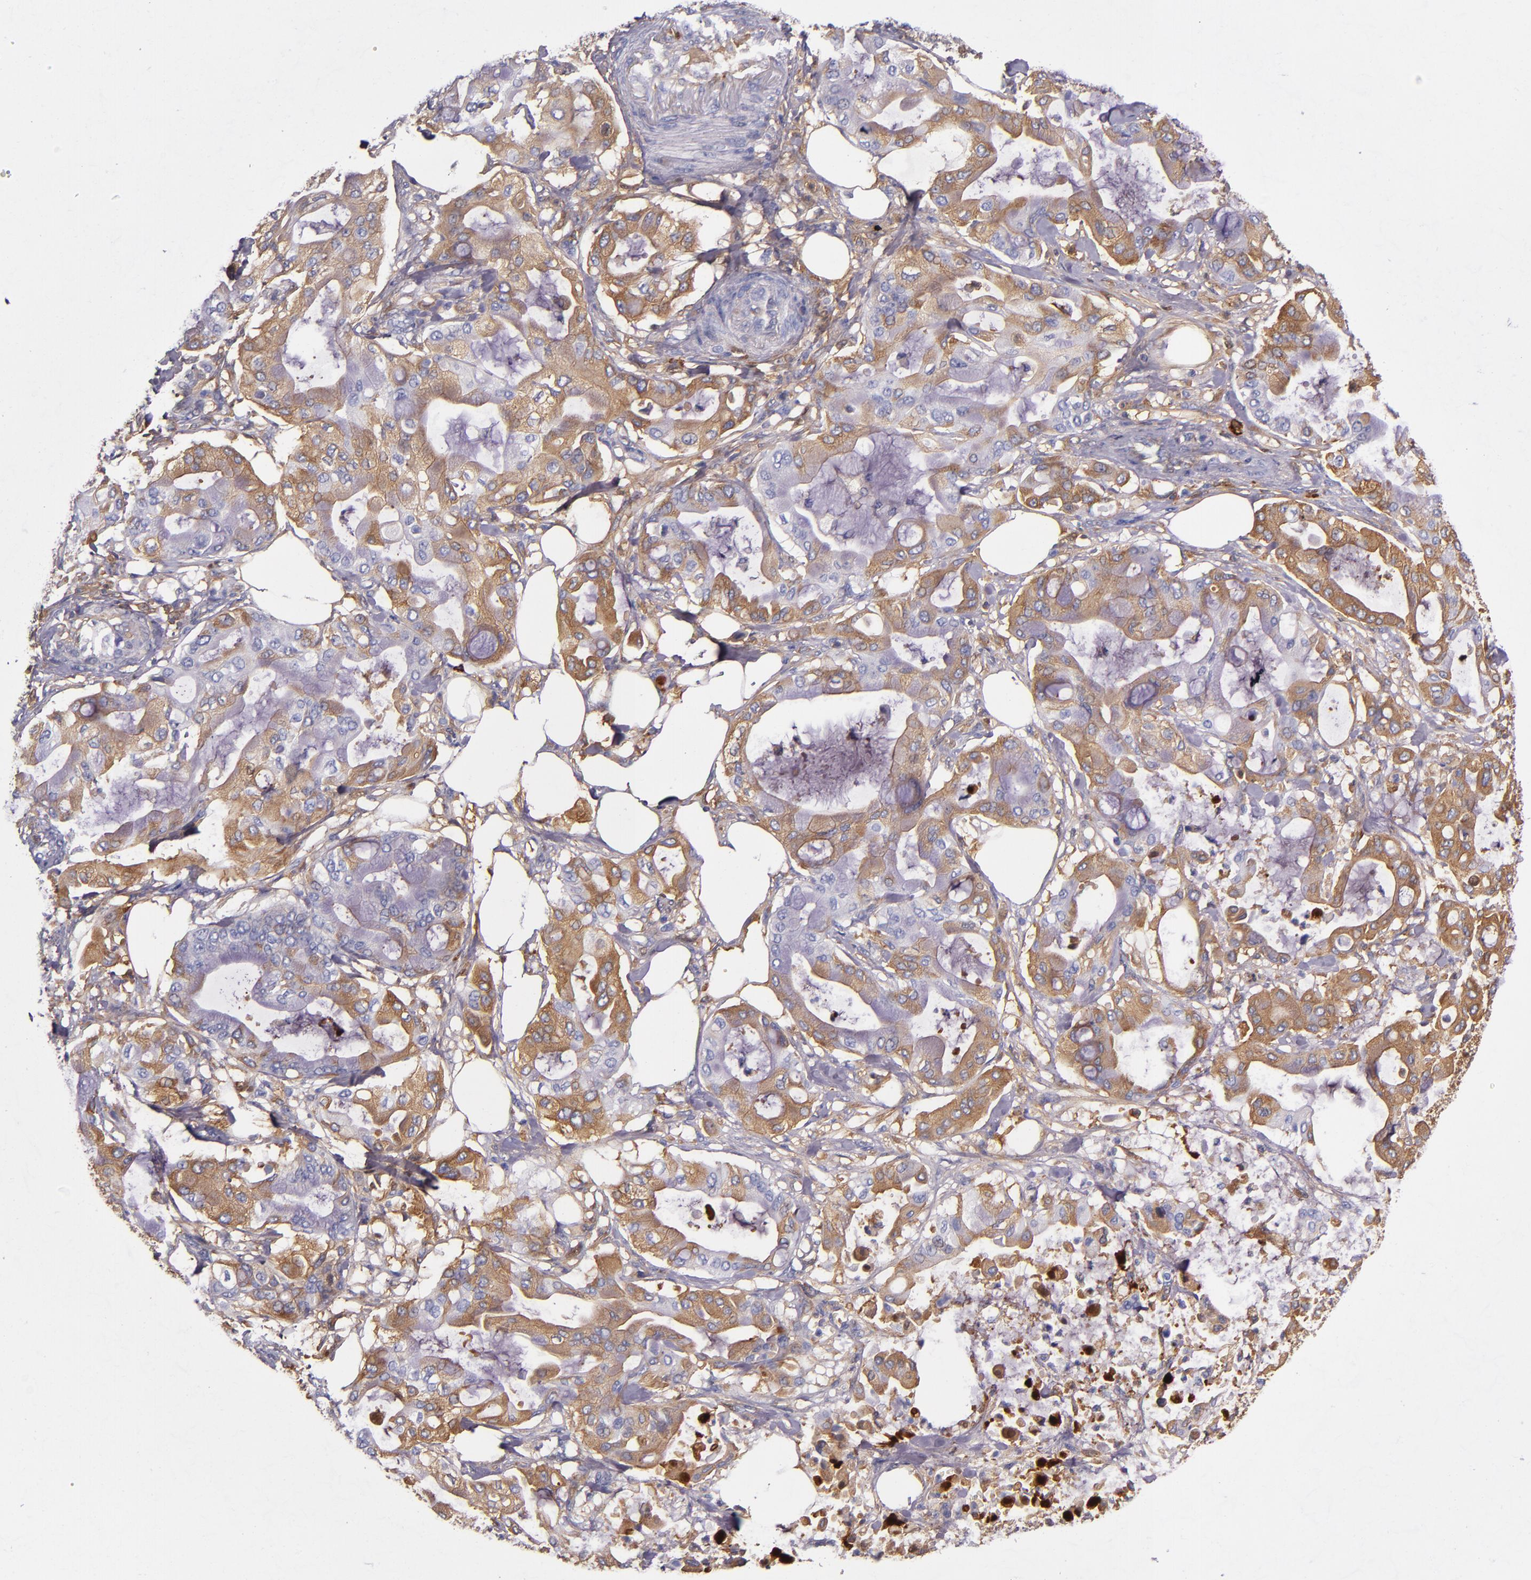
{"staining": {"intensity": "moderate", "quantity": "25%-75%", "location": "cytoplasmic/membranous"}, "tissue": "pancreatic cancer", "cell_type": "Tumor cells", "image_type": "cancer", "snomed": [{"axis": "morphology", "description": "Adenocarcinoma, NOS"}, {"axis": "morphology", "description": "Adenocarcinoma, metastatic, NOS"}, {"axis": "topography", "description": "Lymph node"}, {"axis": "topography", "description": "Pancreas"}, {"axis": "topography", "description": "Duodenum"}], "caption": "Immunohistochemistry micrograph of human pancreatic cancer stained for a protein (brown), which demonstrates medium levels of moderate cytoplasmic/membranous expression in about 25%-75% of tumor cells.", "gene": "CLEC3B", "patient": {"sex": "female", "age": 64}}